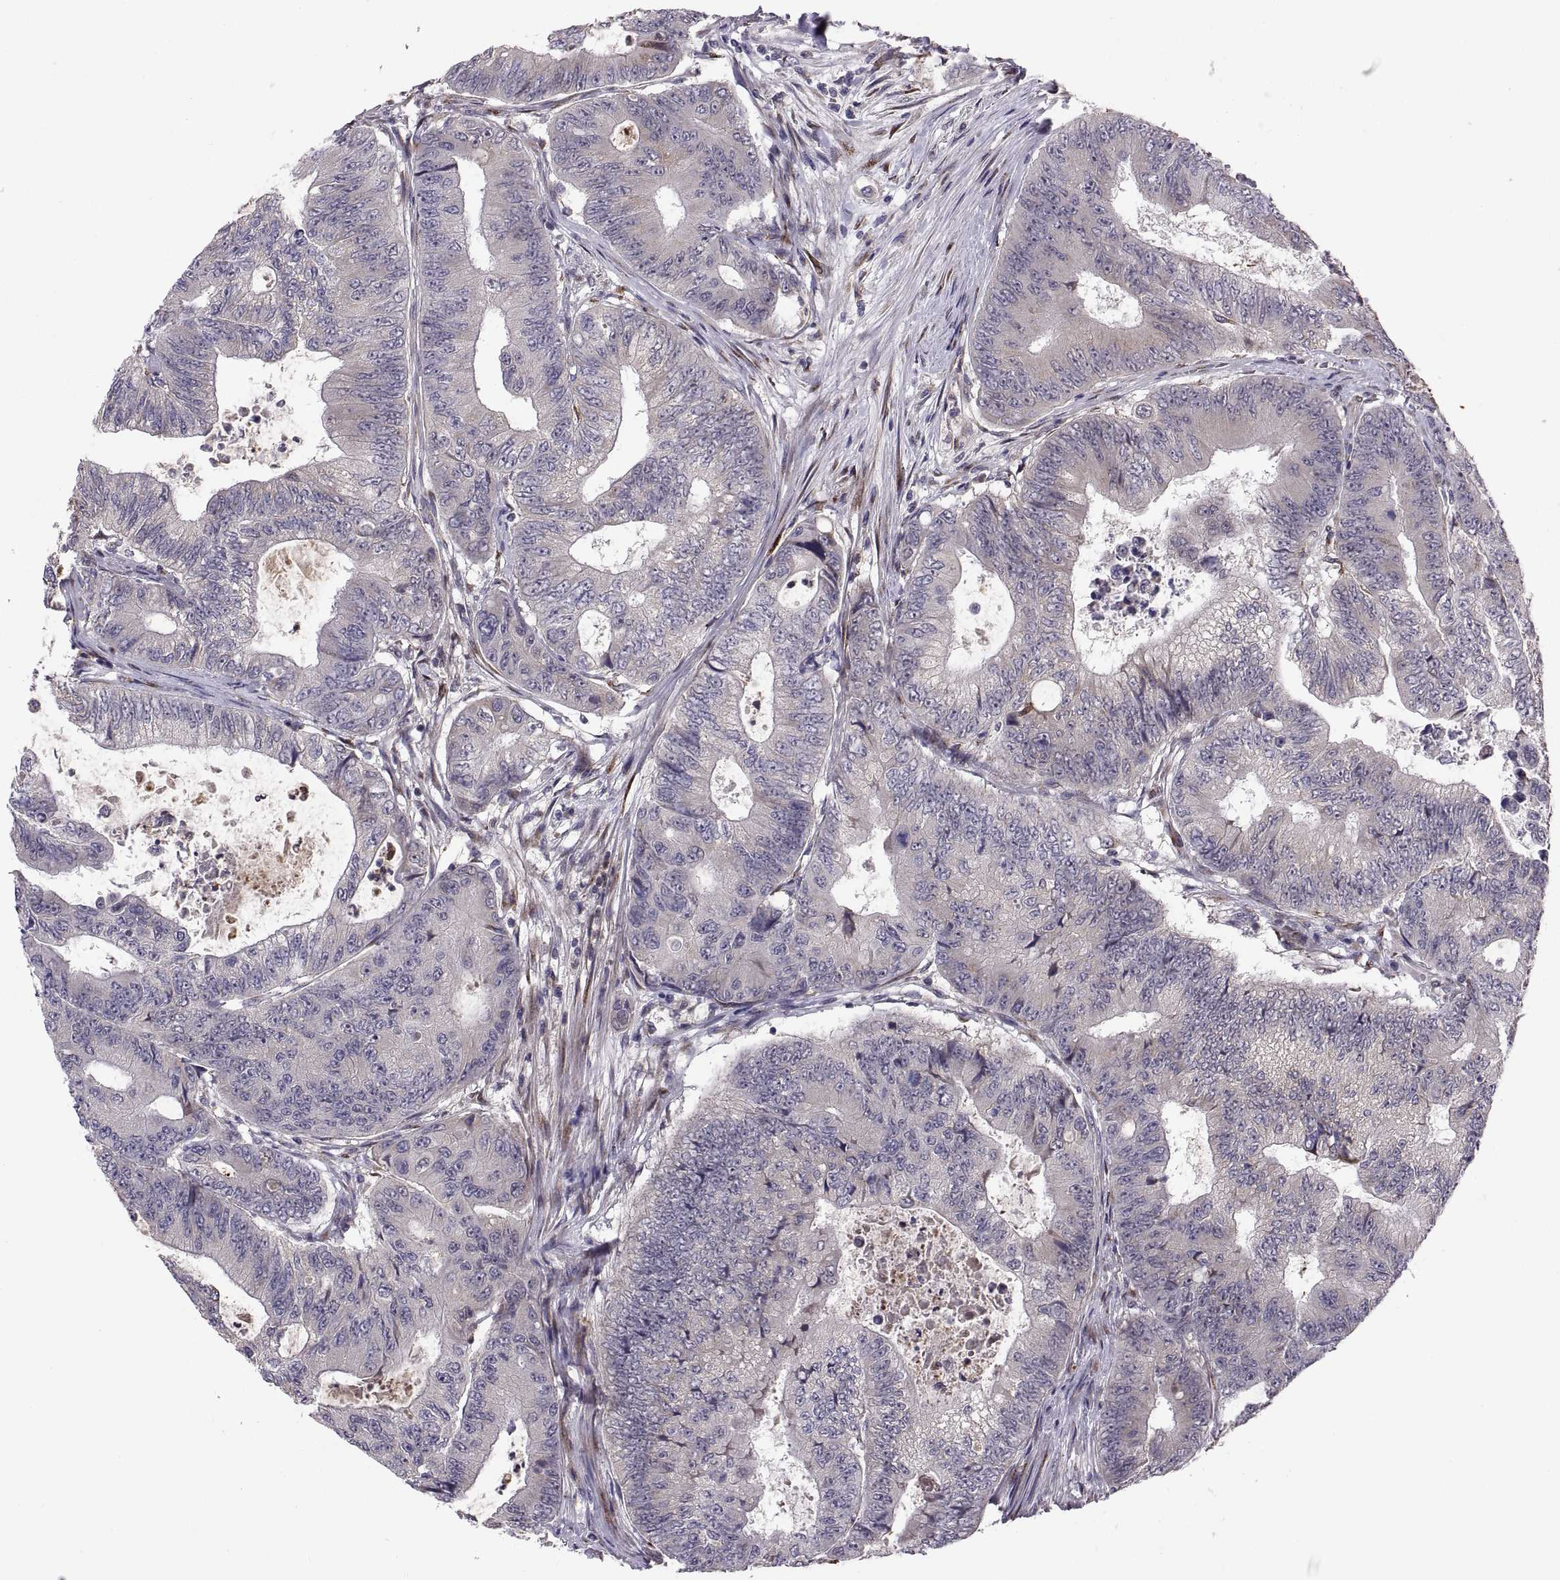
{"staining": {"intensity": "negative", "quantity": "none", "location": "none"}, "tissue": "colorectal cancer", "cell_type": "Tumor cells", "image_type": "cancer", "snomed": [{"axis": "morphology", "description": "Adenocarcinoma, NOS"}, {"axis": "topography", "description": "Colon"}], "caption": "Colorectal adenocarcinoma was stained to show a protein in brown. There is no significant expression in tumor cells. Nuclei are stained in blue.", "gene": "TESC", "patient": {"sex": "female", "age": 48}}